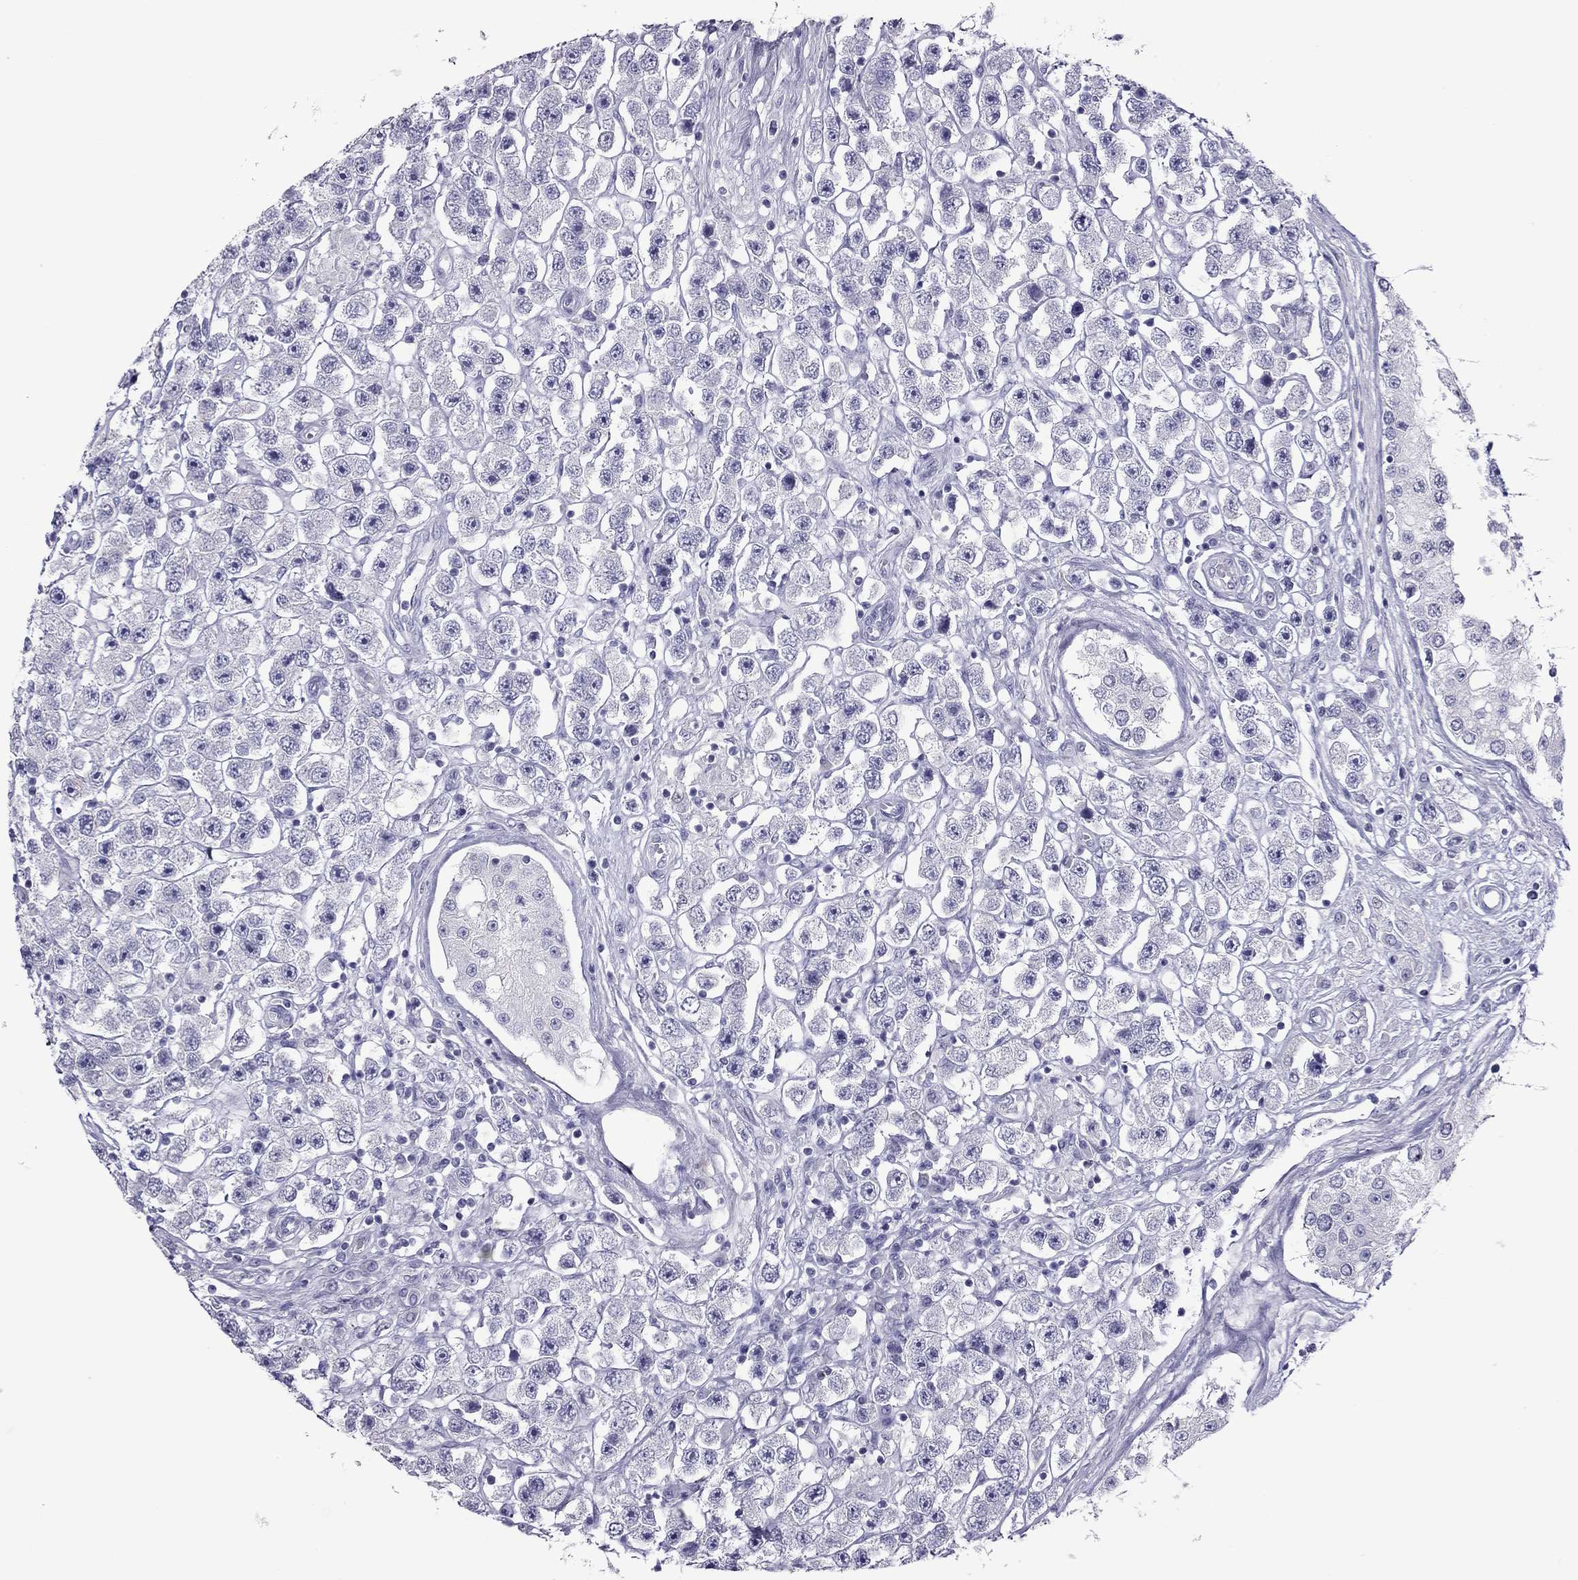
{"staining": {"intensity": "negative", "quantity": "none", "location": "none"}, "tissue": "testis cancer", "cell_type": "Tumor cells", "image_type": "cancer", "snomed": [{"axis": "morphology", "description": "Seminoma, NOS"}, {"axis": "topography", "description": "Testis"}], "caption": "An immunohistochemistry (IHC) histopathology image of testis seminoma is shown. There is no staining in tumor cells of testis seminoma. (Brightfield microscopy of DAB (3,3'-diaminobenzidine) immunohistochemistry (IHC) at high magnification).", "gene": "TEX14", "patient": {"sex": "male", "age": 45}}